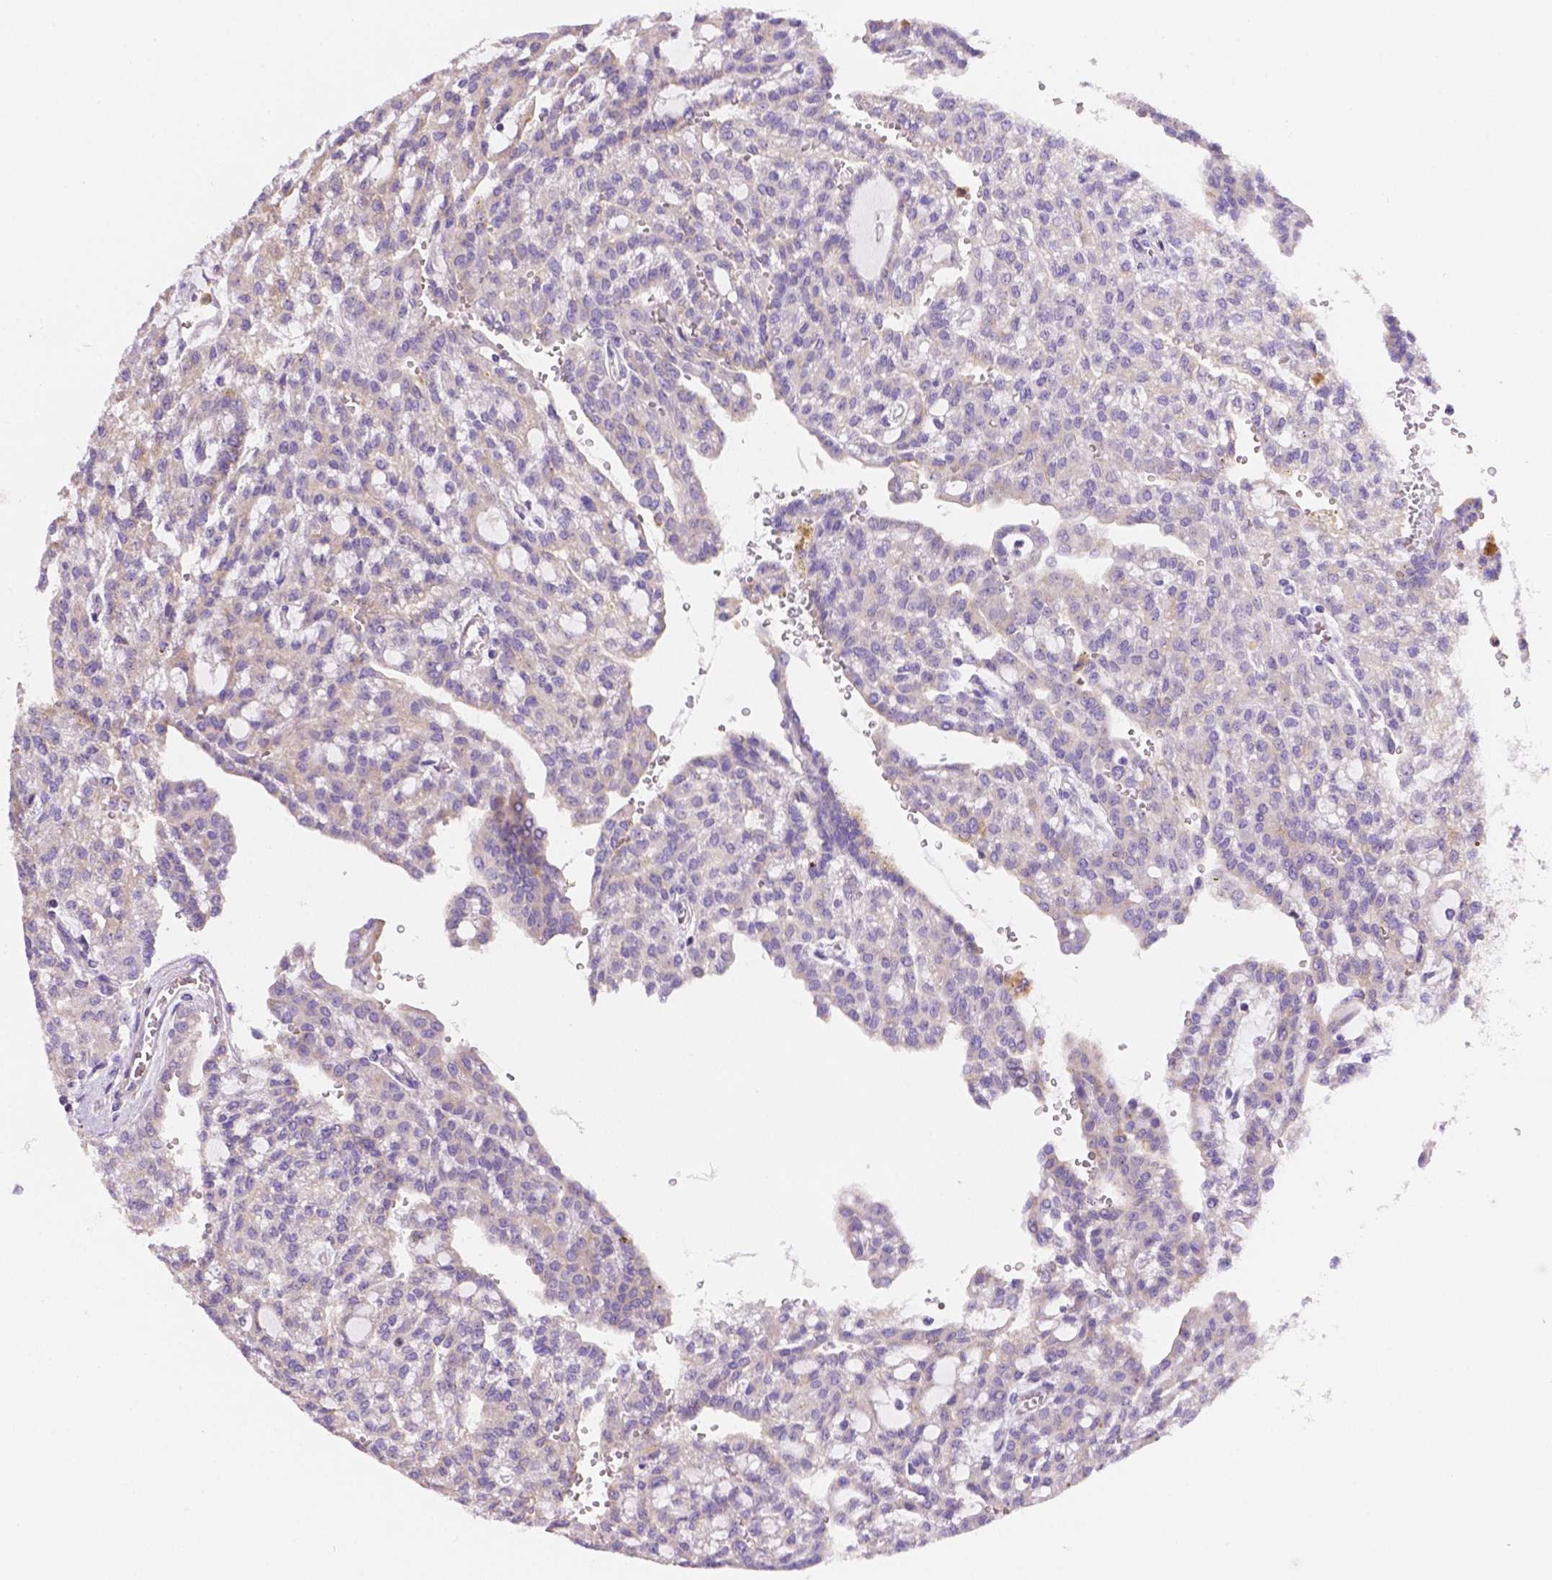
{"staining": {"intensity": "negative", "quantity": "none", "location": "none"}, "tissue": "renal cancer", "cell_type": "Tumor cells", "image_type": "cancer", "snomed": [{"axis": "morphology", "description": "Adenocarcinoma, NOS"}, {"axis": "topography", "description": "Kidney"}], "caption": "DAB immunohistochemical staining of adenocarcinoma (renal) reveals no significant positivity in tumor cells.", "gene": "NXPE2", "patient": {"sex": "male", "age": 63}}